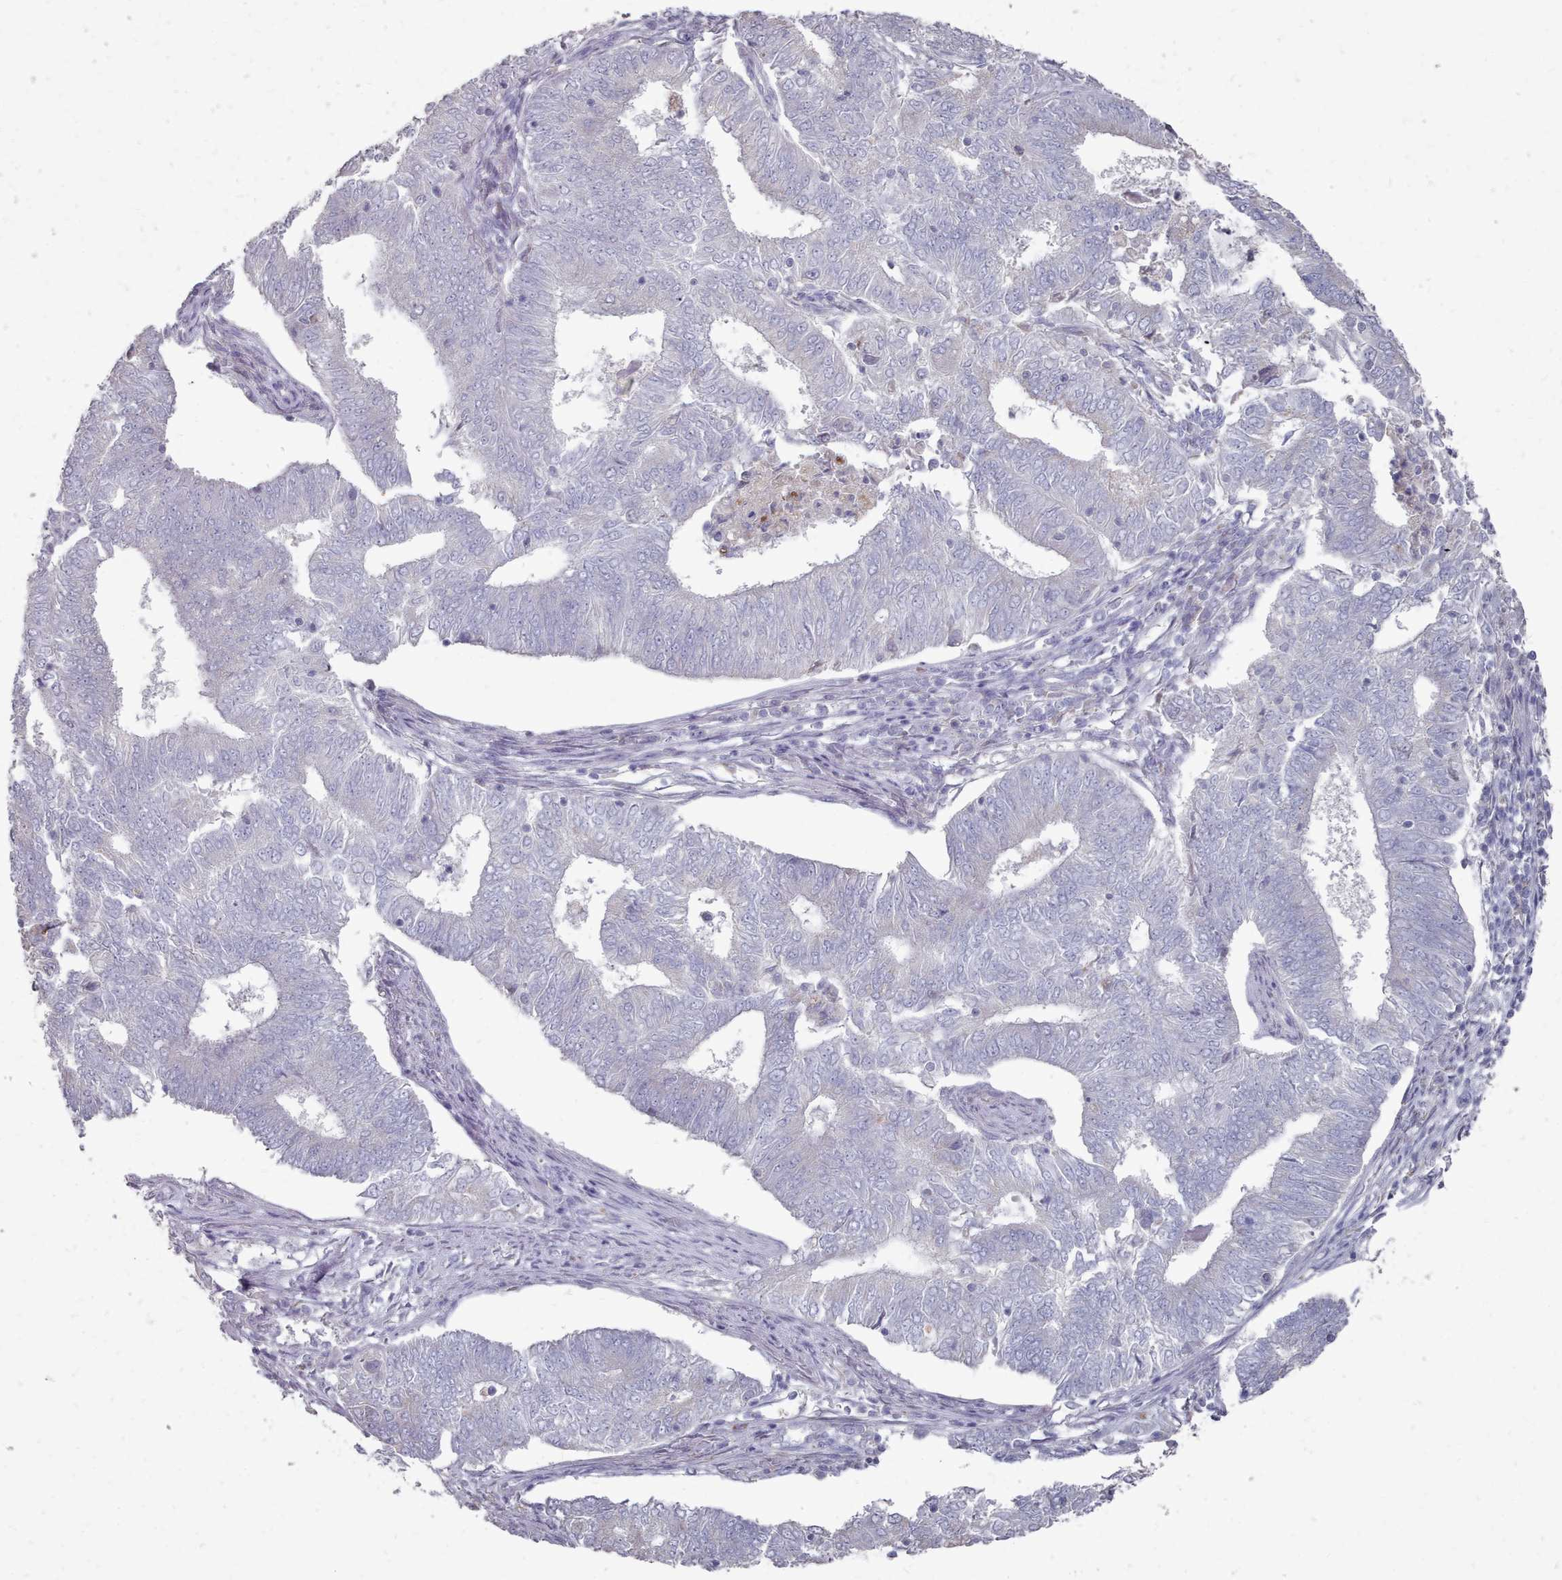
{"staining": {"intensity": "negative", "quantity": "none", "location": "none"}, "tissue": "endometrial cancer", "cell_type": "Tumor cells", "image_type": "cancer", "snomed": [{"axis": "morphology", "description": "Adenocarcinoma, NOS"}, {"axis": "topography", "description": "Endometrium"}], "caption": "High power microscopy micrograph of an IHC photomicrograph of endometrial cancer (adenocarcinoma), revealing no significant expression in tumor cells.", "gene": "OTULINL", "patient": {"sex": "female", "age": 62}}